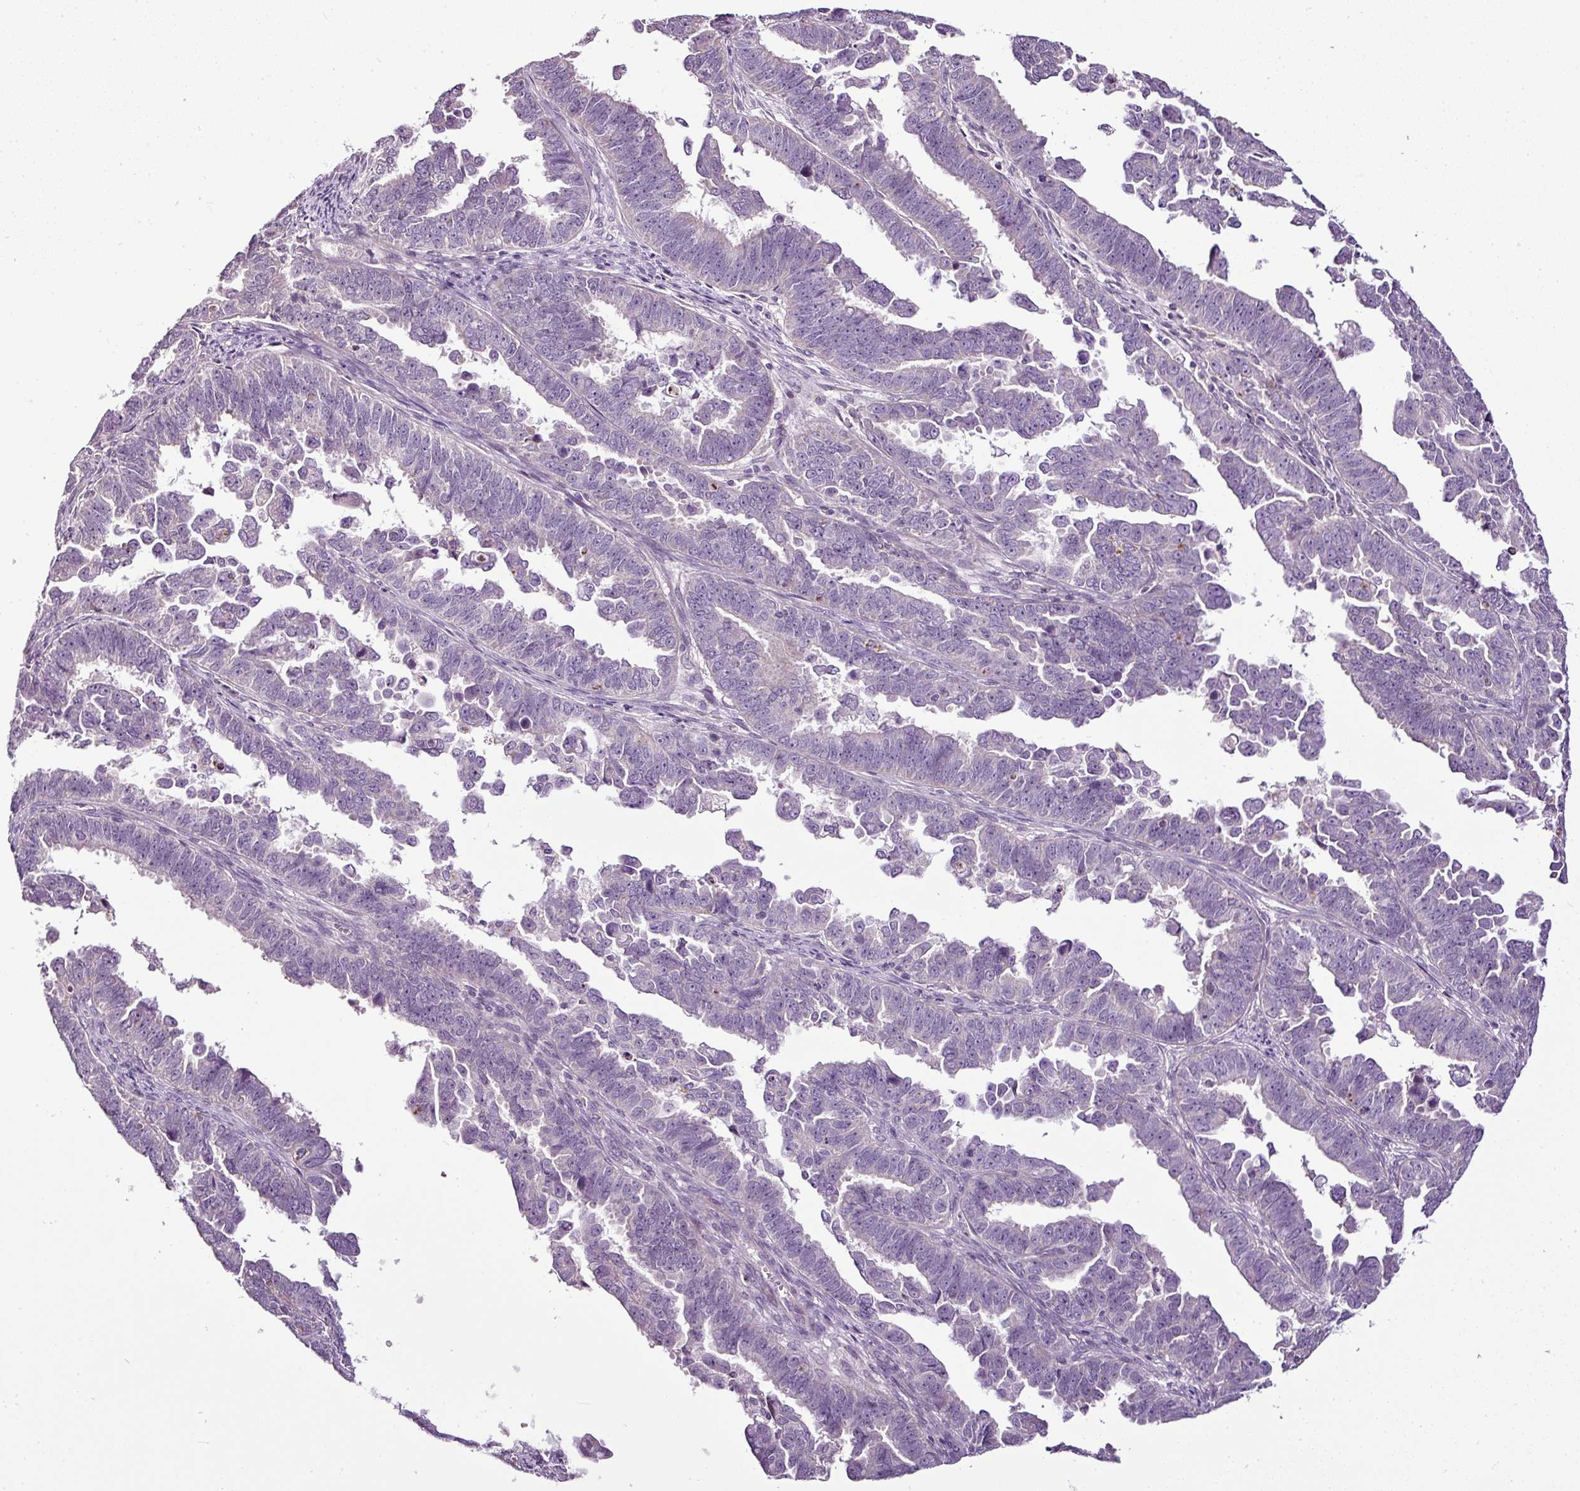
{"staining": {"intensity": "negative", "quantity": "none", "location": "none"}, "tissue": "endometrial cancer", "cell_type": "Tumor cells", "image_type": "cancer", "snomed": [{"axis": "morphology", "description": "Adenocarcinoma, NOS"}, {"axis": "topography", "description": "Endometrium"}], "caption": "IHC histopathology image of neoplastic tissue: adenocarcinoma (endometrial) stained with DAB (3,3'-diaminobenzidine) demonstrates no significant protein positivity in tumor cells. (DAB IHC visualized using brightfield microscopy, high magnification).", "gene": "TEX30", "patient": {"sex": "female", "age": 75}}